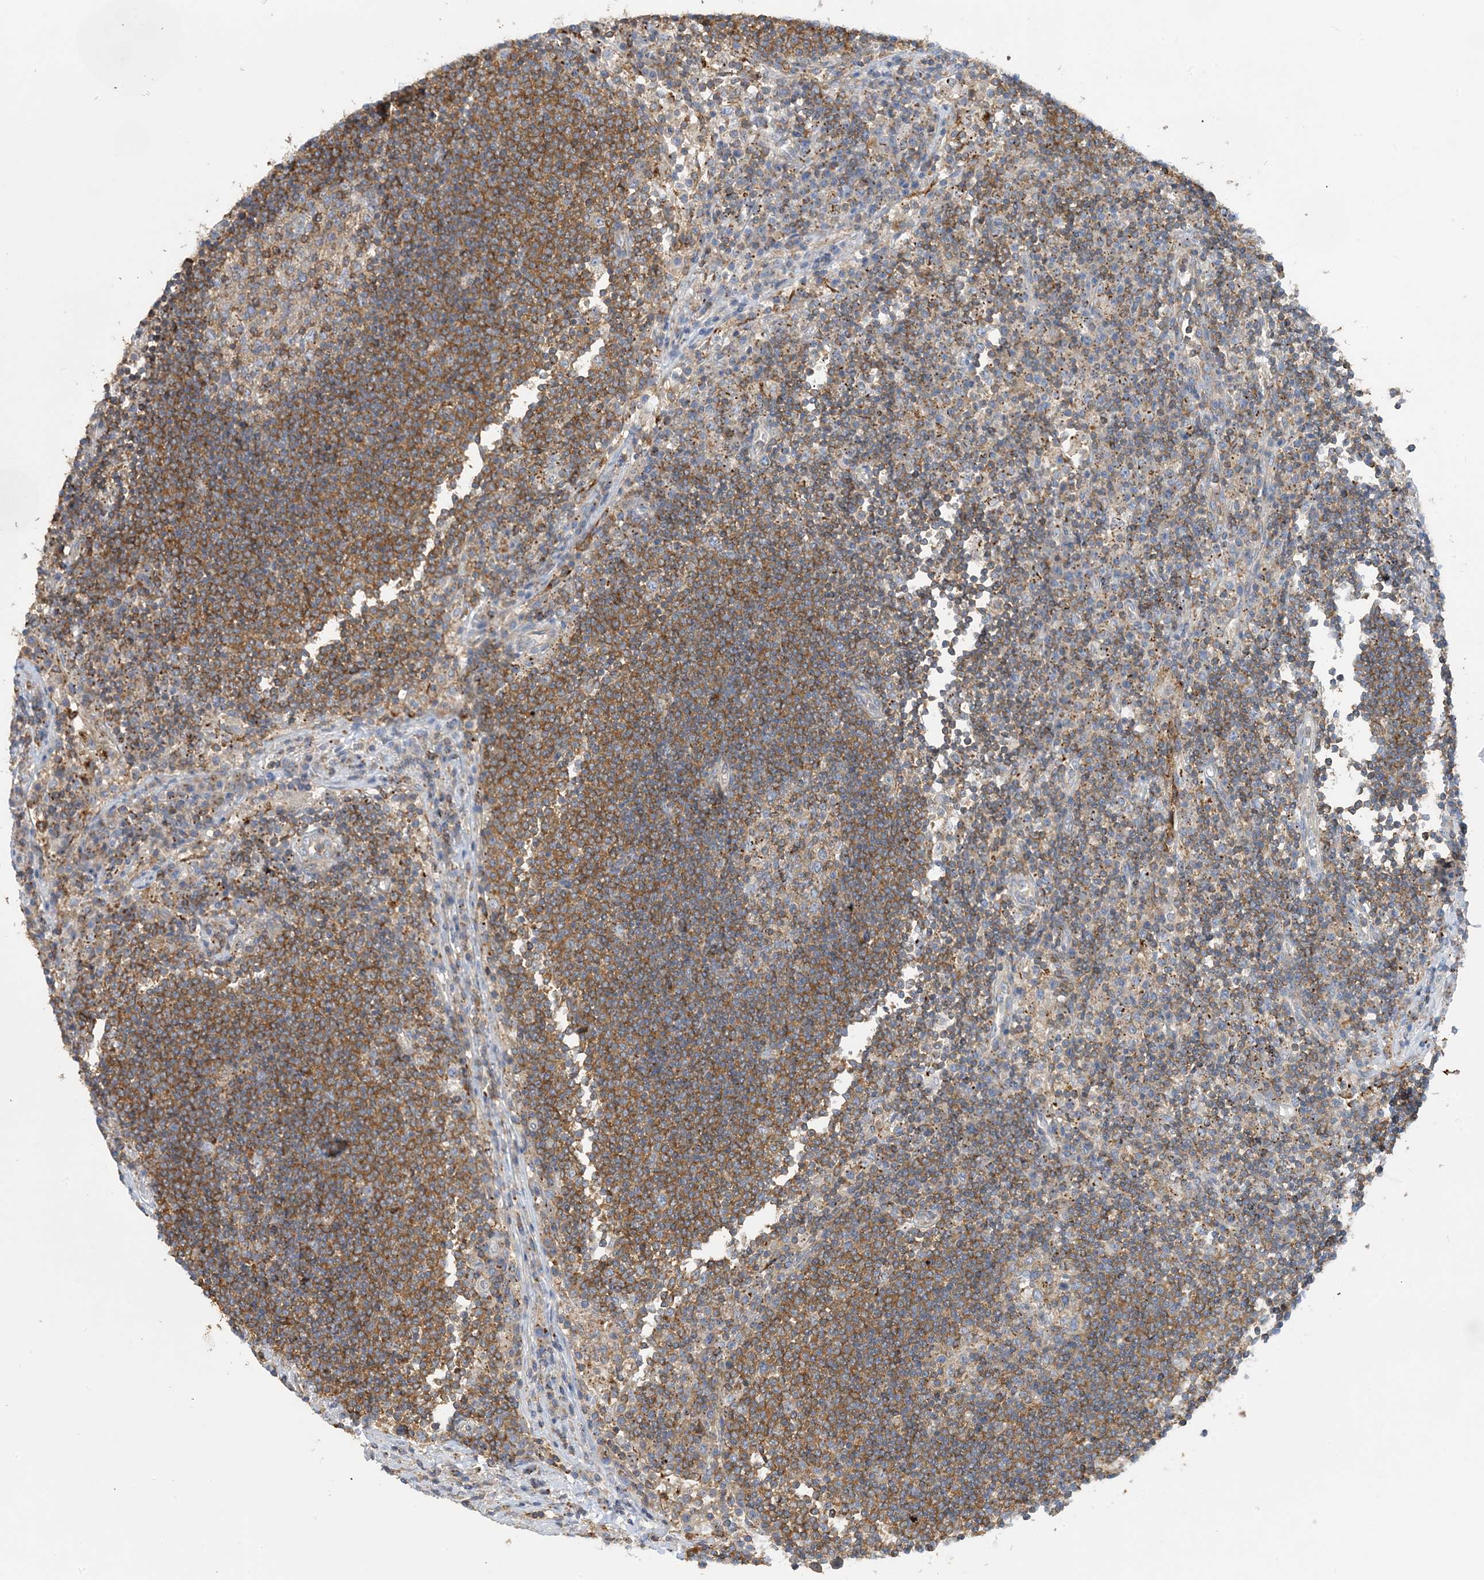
{"staining": {"intensity": "moderate", "quantity": "<25%", "location": "cytoplasmic/membranous"}, "tissue": "lymph node", "cell_type": "Germinal center cells", "image_type": "normal", "snomed": [{"axis": "morphology", "description": "Normal tissue, NOS"}, {"axis": "topography", "description": "Lymph node"}], "caption": "Moderate cytoplasmic/membranous expression for a protein is present in approximately <25% of germinal center cells of benign lymph node using IHC.", "gene": "CALHM5", "patient": {"sex": "female", "age": 53}}